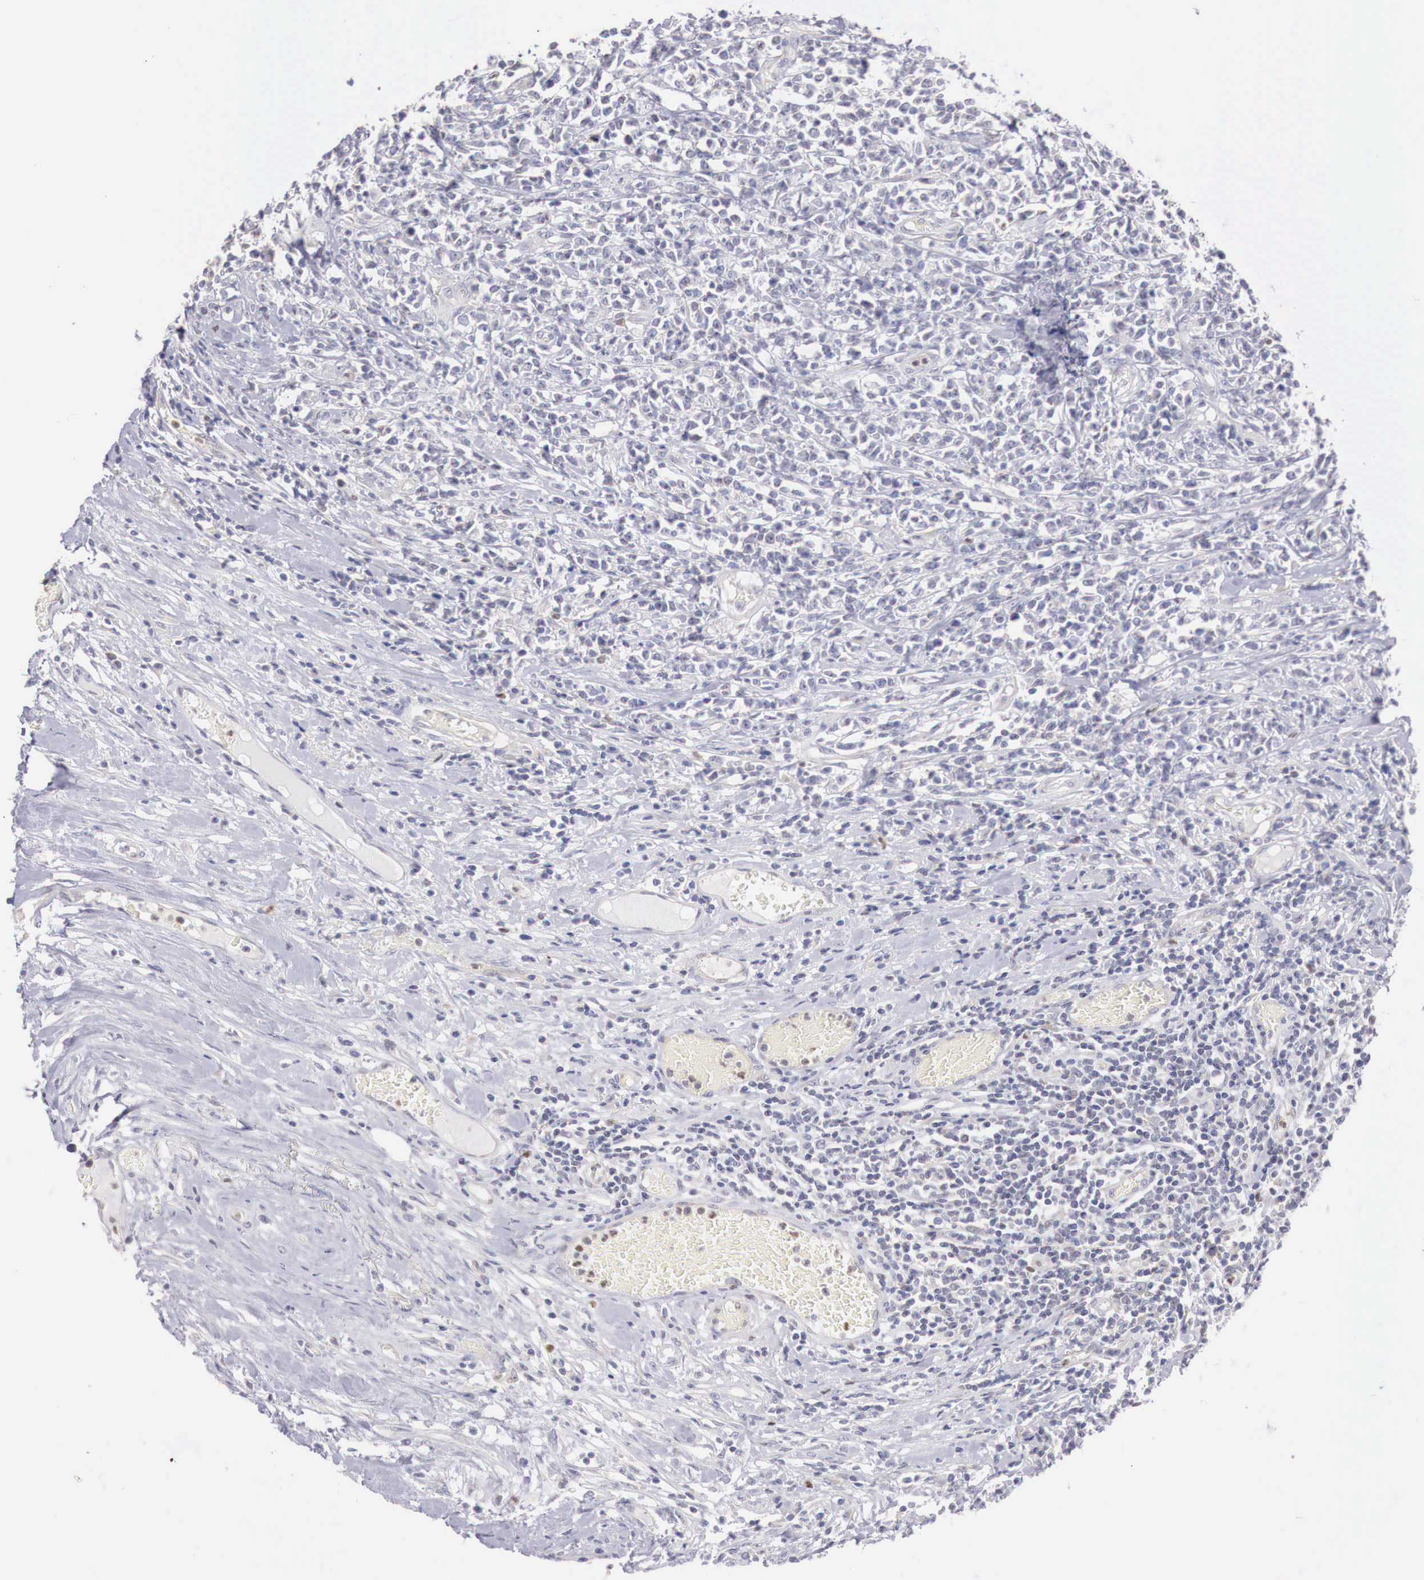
{"staining": {"intensity": "negative", "quantity": "none", "location": "none"}, "tissue": "lymphoma", "cell_type": "Tumor cells", "image_type": "cancer", "snomed": [{"axis": "morphology", "description": "Malignant lymphoma, non-Hodgkin's type, High grade"}, {"axis": "topography", "description": "Colon"}], "caption": "Tumor cells are negative for brown protein staining in lymphoma.", "gene": "TRIM13", "patient": {"sex": "male", "age": 82}}